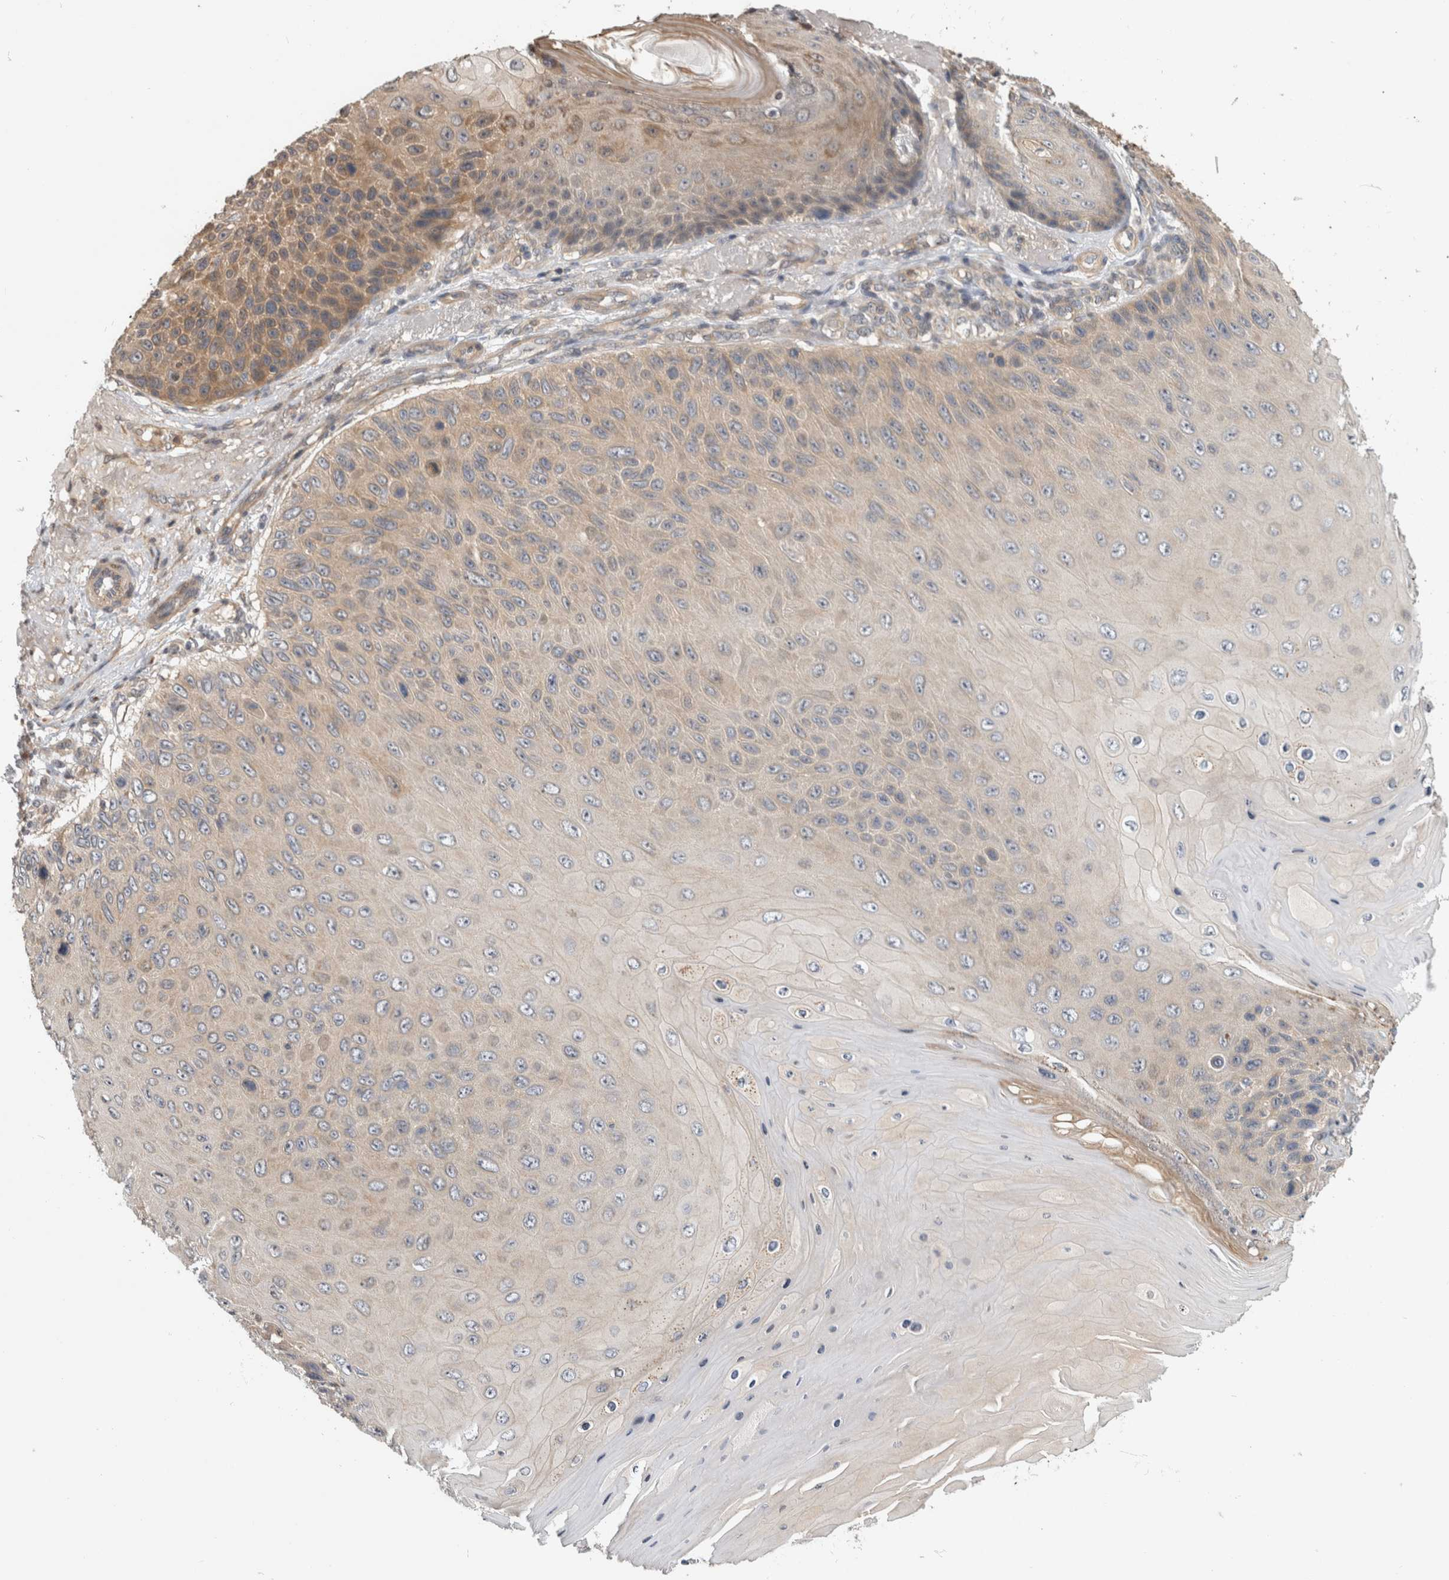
{"staining": {"intensity": "moderate", "quantity": "<25%", "location": "cytoplasmic/membranous"}, "tissue": "skin cancer", "cell_type": "Tumor cells", "image_type": "cancer", "snomed": [{"axis": "morphology", "description": "Squamous cell carcinoma, NOS"}, {"axis": "topography", "description": "Skin"}], "caption": "Skin squamous cell carcinoma stained with a brown dye shows moderate cytoplasmic/membranous positive expression in approximately <25% of tumor cells.", "gene": "PGM1", "patient": {"sex": "female", "age": 88}}